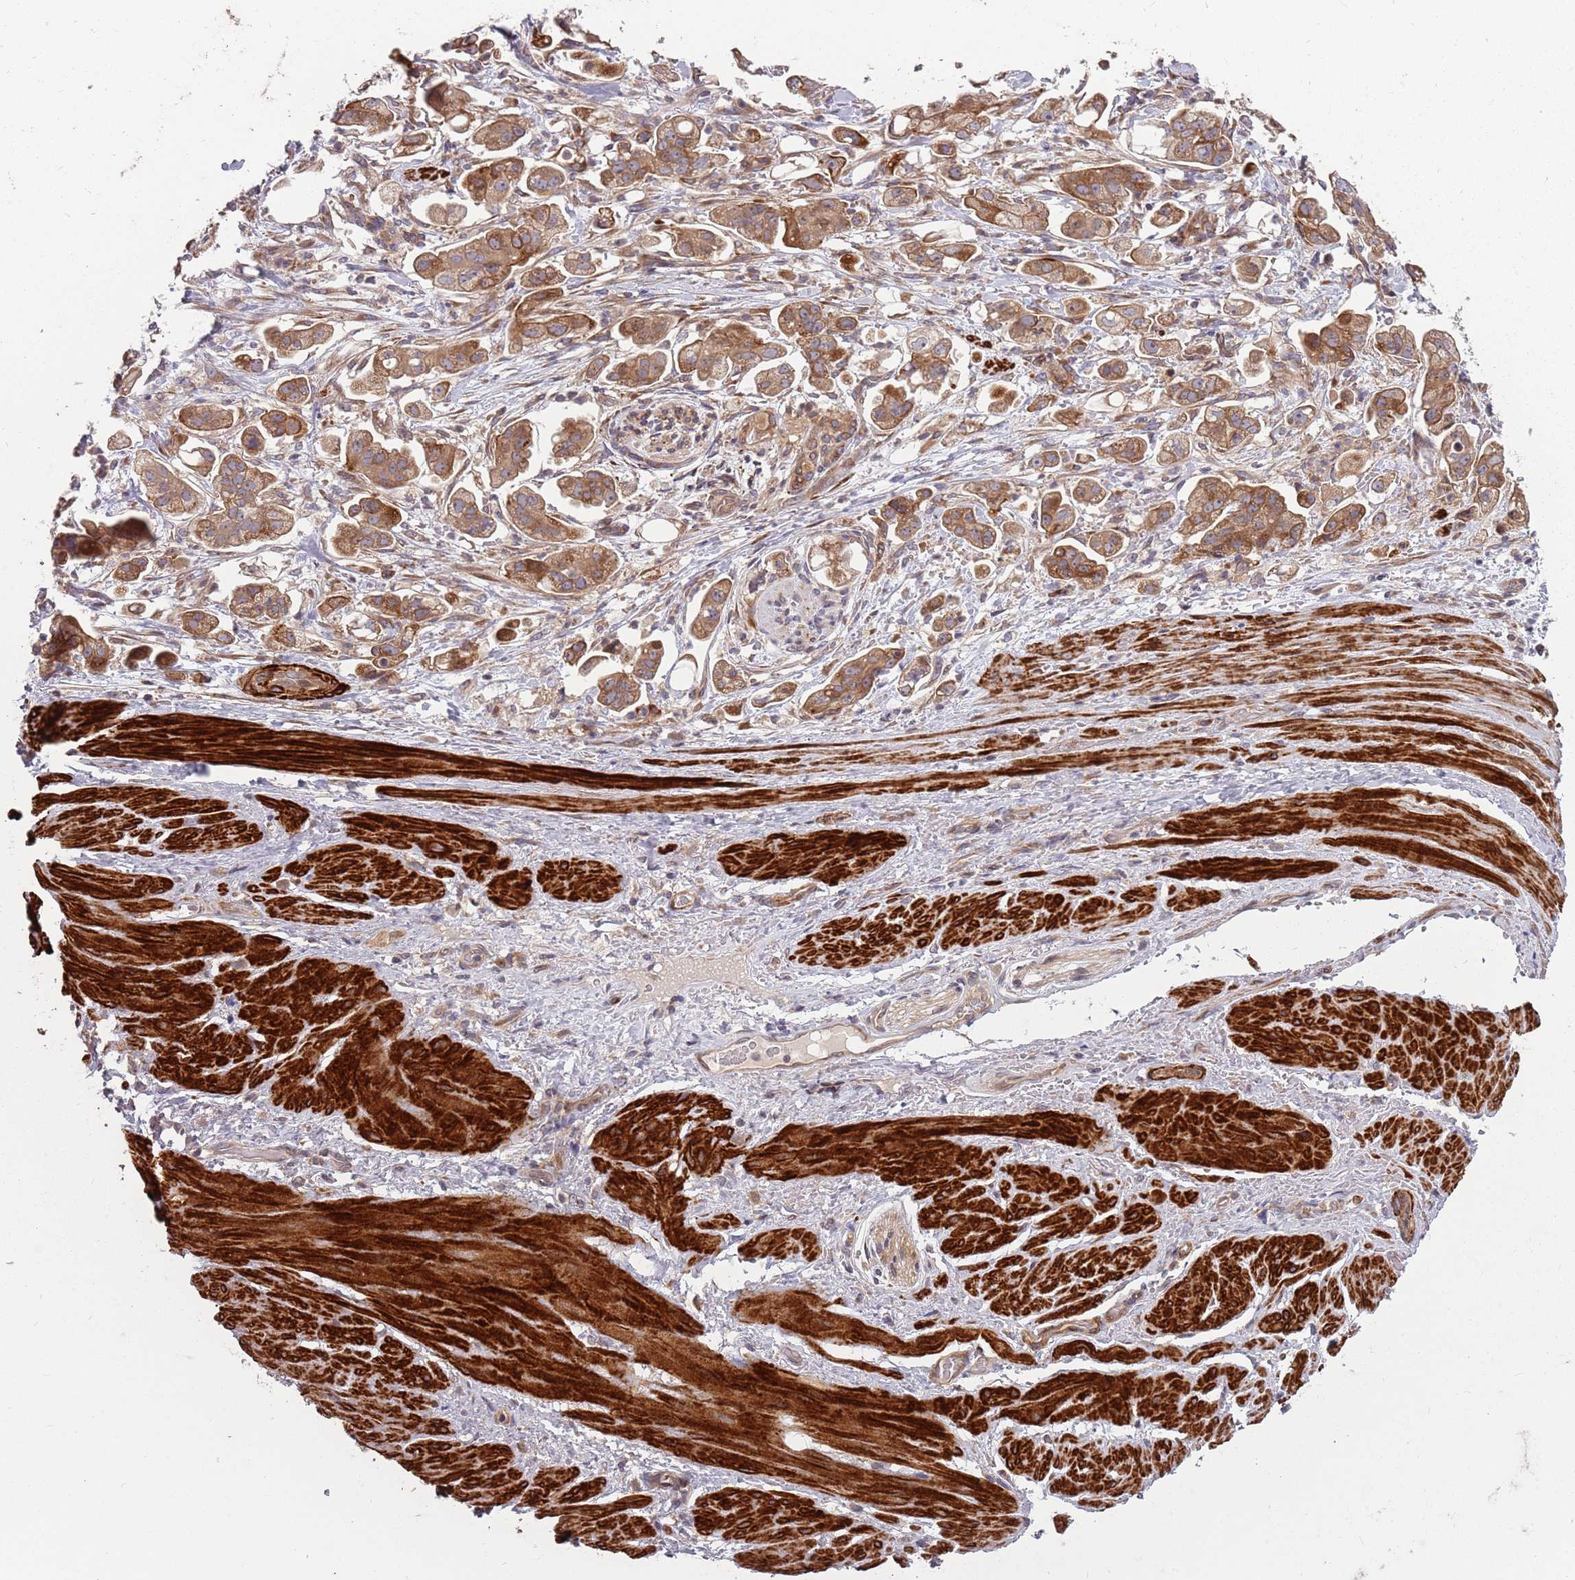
{"staining": {"intensity": "moderate", "quantity": ">75%", "location": "cytoplasmic/membranous"}, "tissue": "stomach cancer", "cell_type": "Tumor cells", "image_type": "cancer", "snomed": [{"axis": "morphology", "description": "Adenocarcinoma, NOS"}, {"axis": "topography", "description": "Stomach"}], "caption": "Adenocarcinoma (stomach) stained for a protein (brown) exhibits moderate cytoplasmic/membranous positive positivity in about >75% of tumor cells.", "gene": "PLD6", "patient": {"sex": "male", "age": 62}}